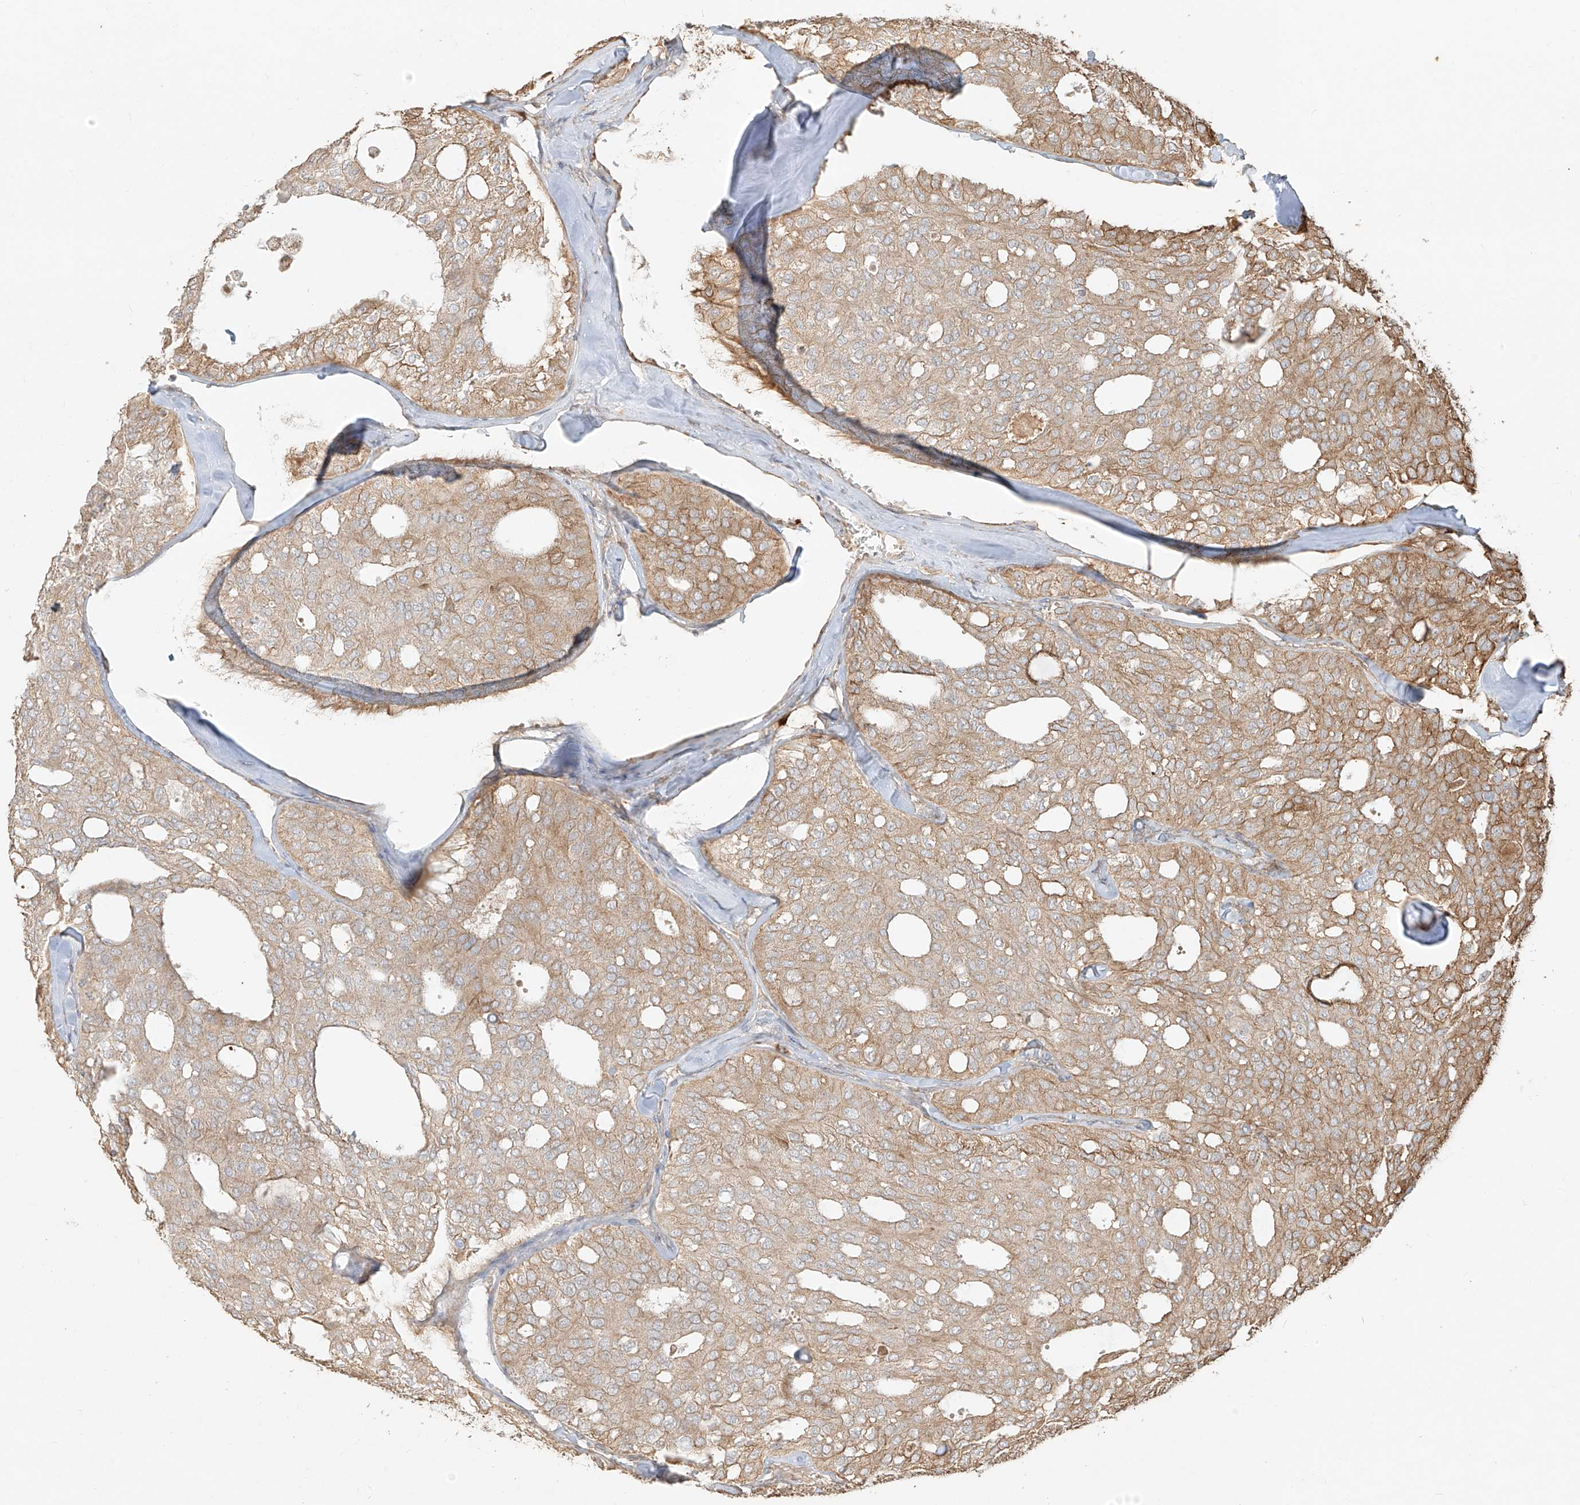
{"staining": {"intensity": "moderate", "quantity": "25%-75%", "location": "cytoplasmic/membranous"}, "tissue": "thyroid cancer", "cell_type": "Tumor cells", "image_type": "cancer", "snomed": [{"axis": "morphology", "description": "Follicular adenoma carcinoma, NOS"}, {"axis": "topography", "description": "Thyroid gland"}], "caption": "Thyroid cancer was stained to show a protein in brown. There is medium levels of moderate cytoplasmic/membranous expression in approximately 25%-75% of tumor cells.", "gene": "EFNB1", "patient": {"sex": "male", "age": 75}}